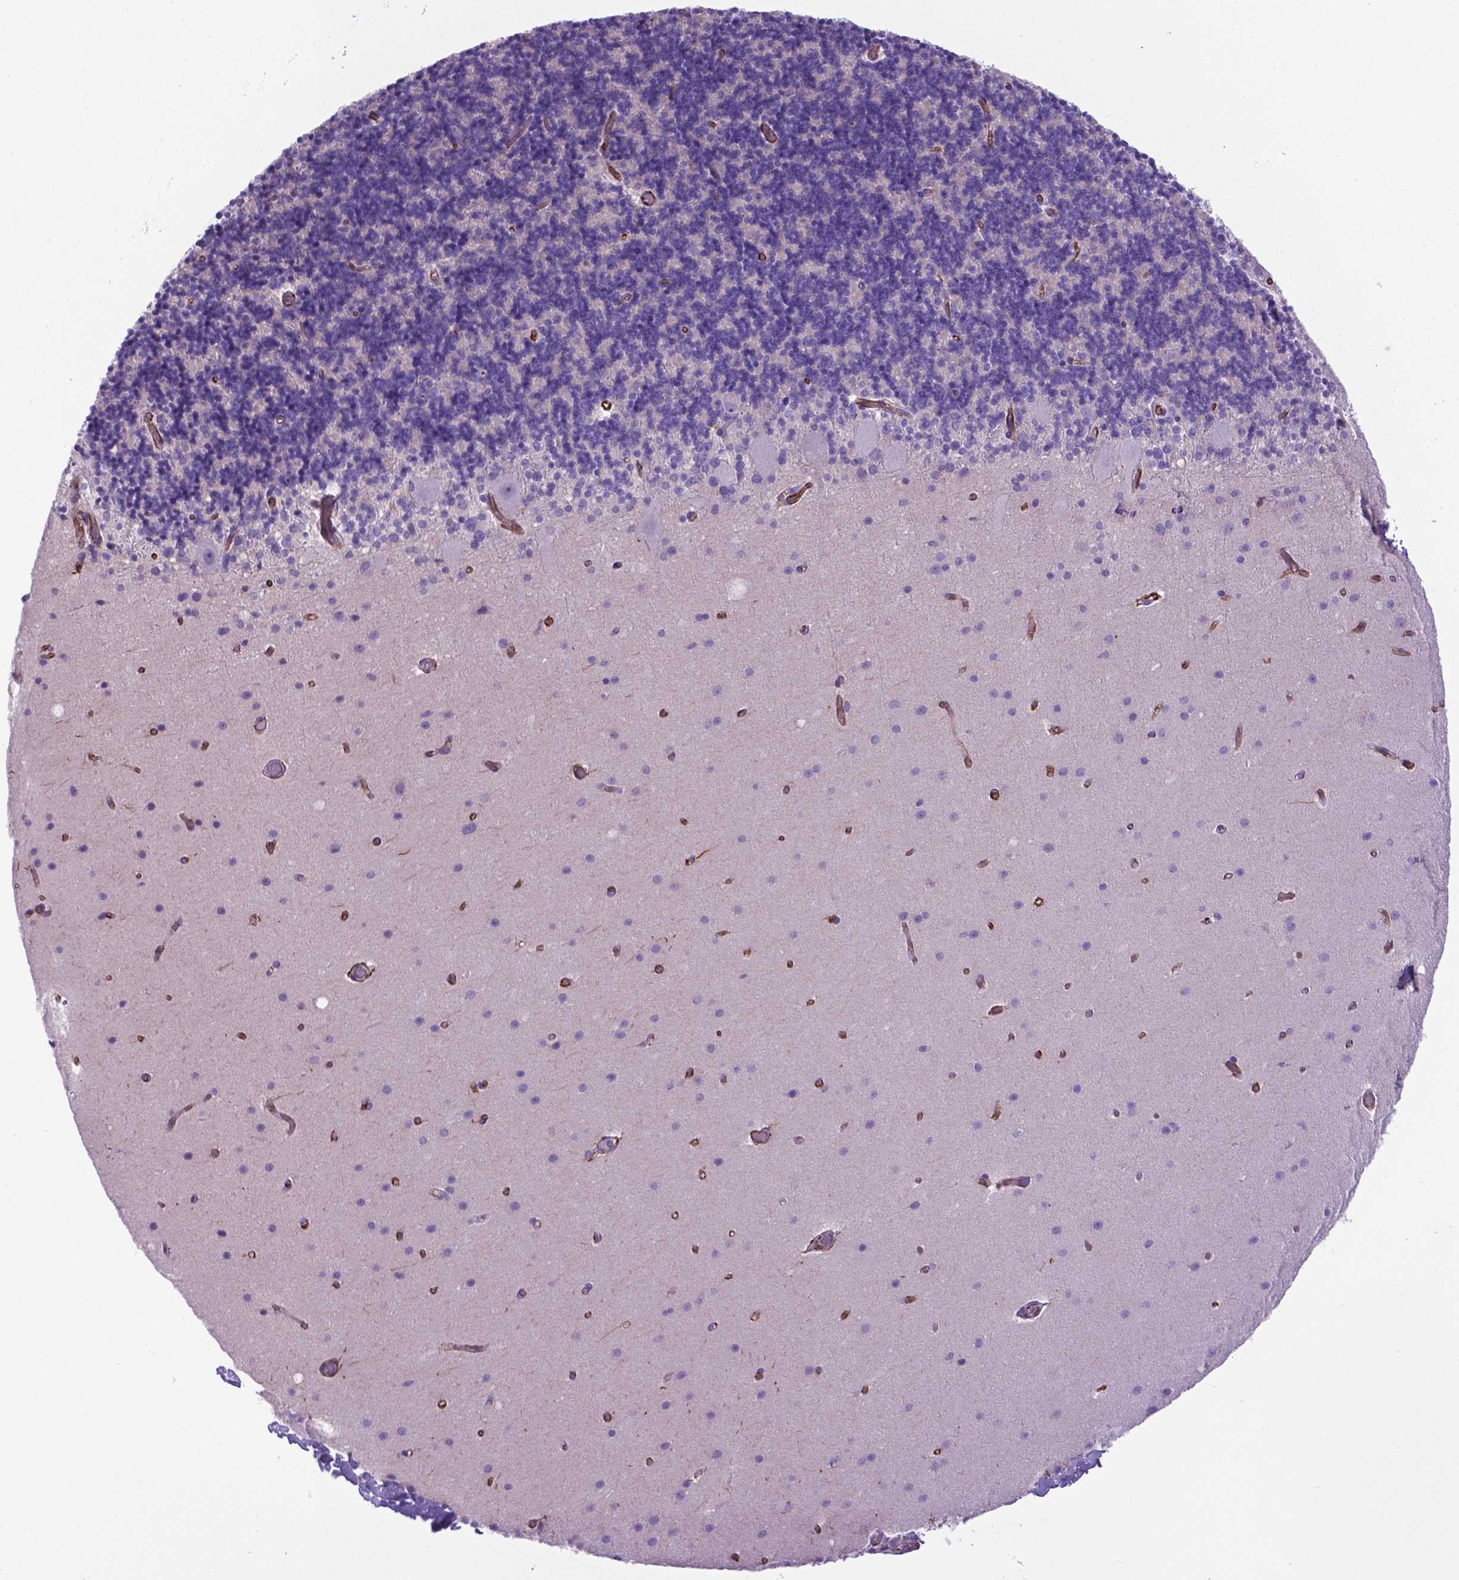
{"staining": {"intensity": "negative", "quantity": "none", "location": "none"}, "tissue": "cerebellum", "cell_type": "Cells in granular layer", "image_type": "normal", "snomed": [{"axis": "morphology", "description": "Normal tissue, NOS"}, {"axis": "topography", "description": "Cerebellum"}], "caption": "IHC image of benign human cerebellum stained for a protein (brown), which displays no positivity in cells in granular layer.", "gene": "LZTR1", "patient": {"sex": "male", "age": 70}}